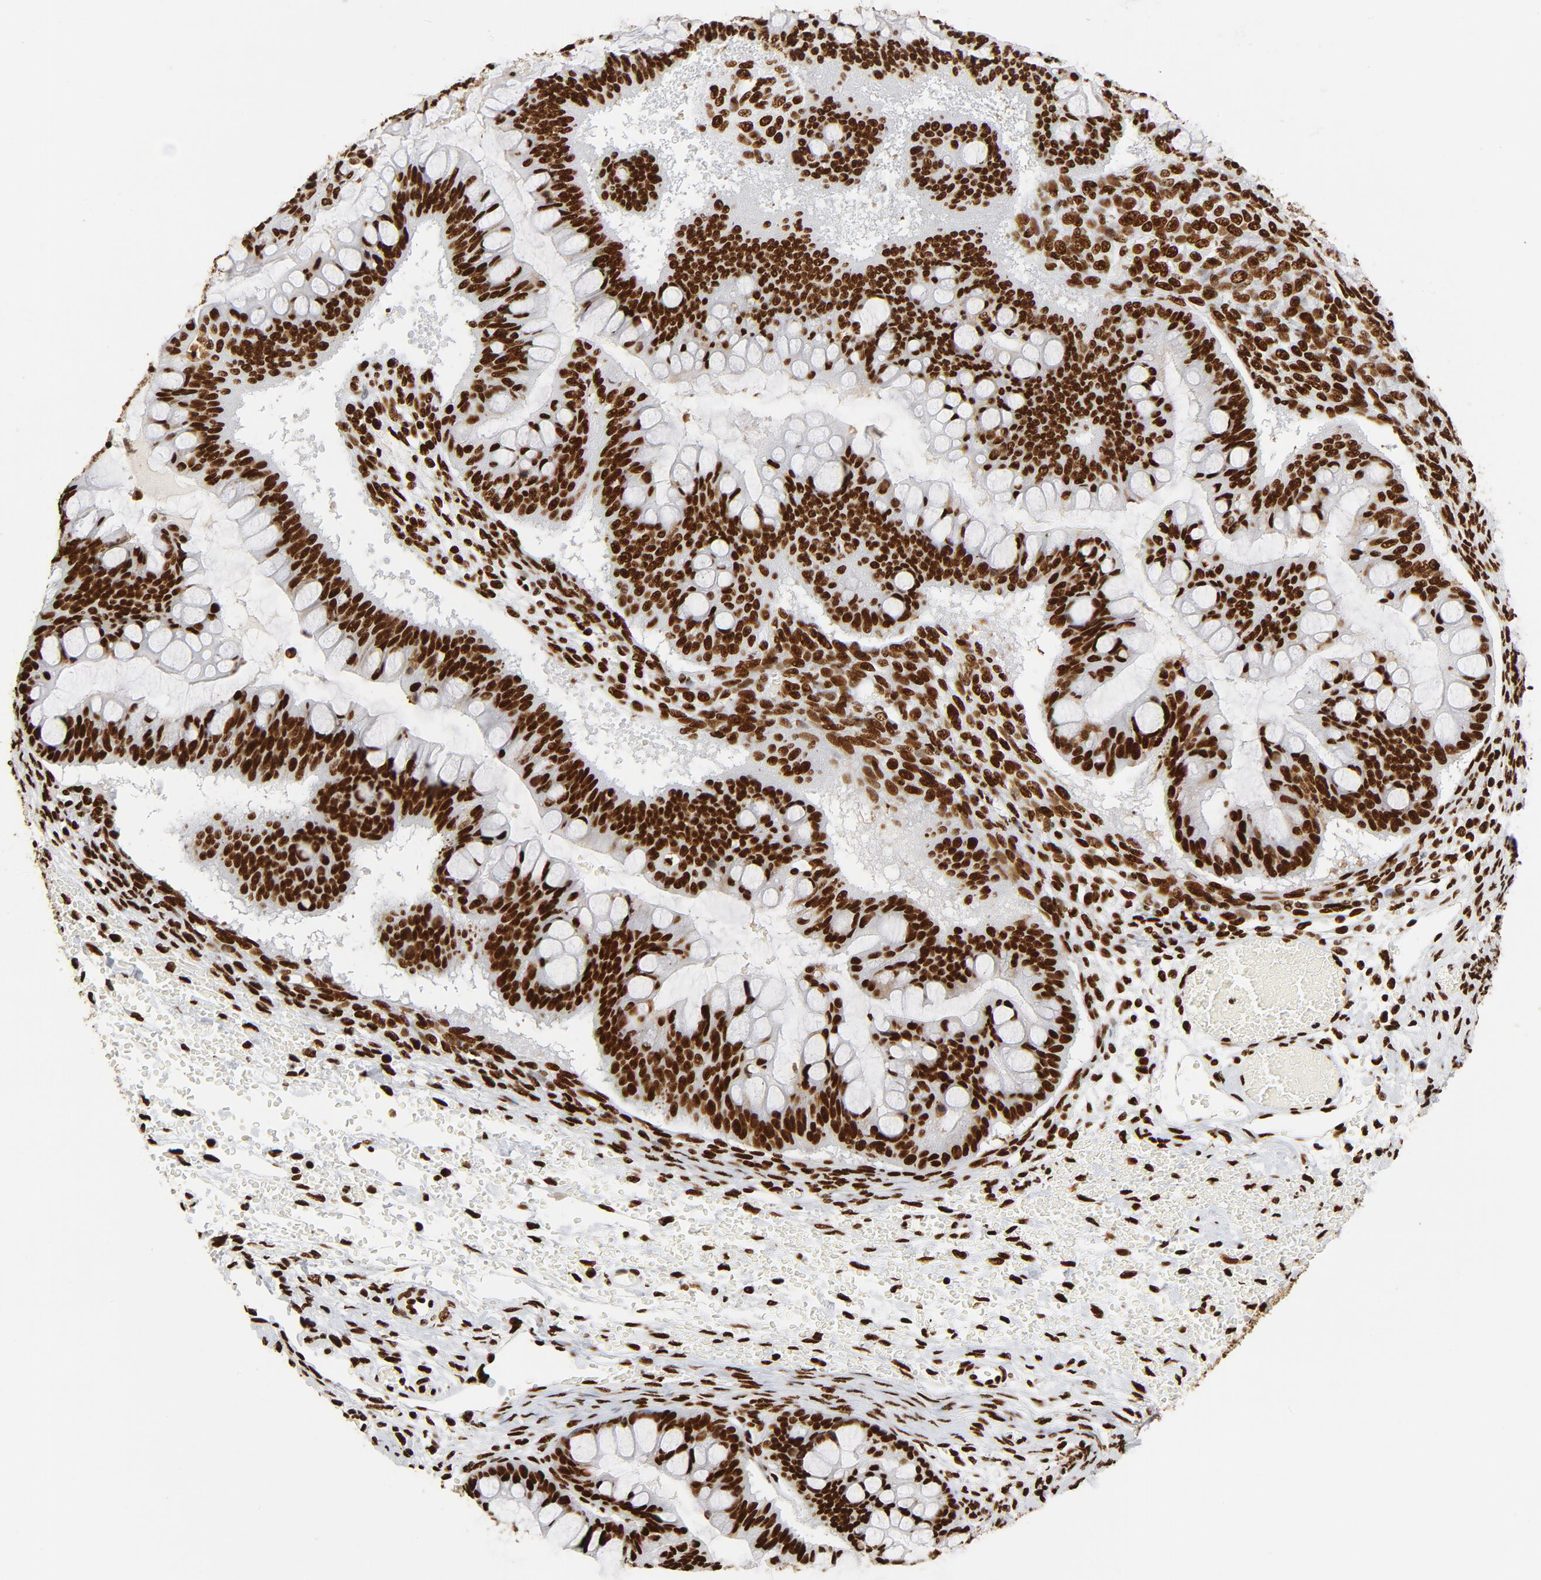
{"staining": {"intensity": "strong", "quantity": ">75%", "location": "cytoplasmic/membranous,nuclear"}, "tissue": "ovarian cancer", "cell_type": "Tumor cells", "image_type": "cancer", "snomed": [{"axis": "morphology", "description": "Cystadenocarcinoma, mucinous, NOS"}, {"axis": "topography", "description": "Ovary"}], "caption": "High-magnification brightfield microscopy of mucinous cystadenocarcinoma (ovarian) stained with DAB (3,3'-diaminobenzidine) (brown) and counterstained with hematoxylin (blue). tumor cells exhibit strong cytoplasmic/membranous and nuclear staining is present in approximately>75% of cells.", "gene": "XRCC6", "patient": {"sex": "female", "age": 73}}